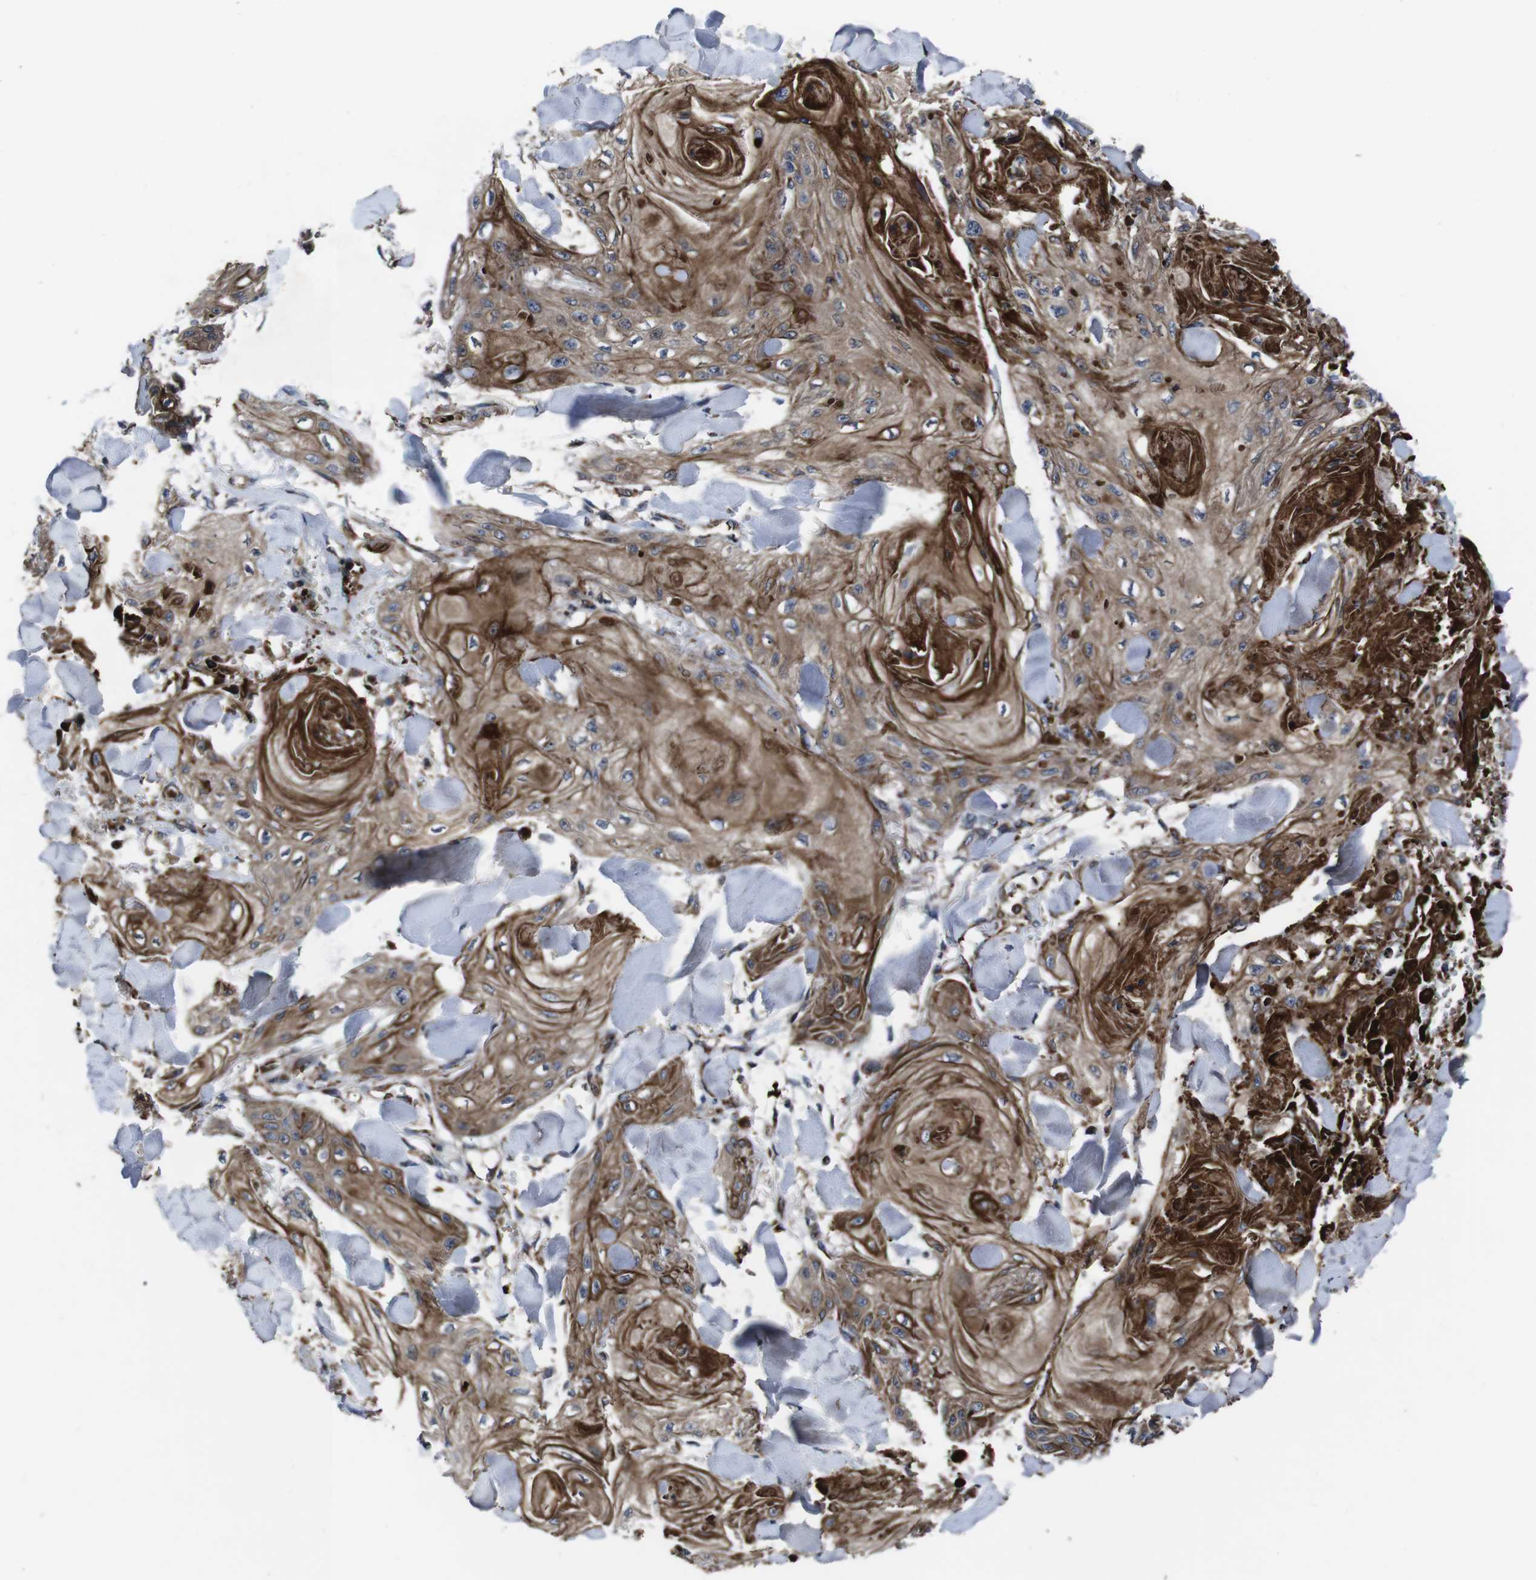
{"staining": {"intensity": "strong", "quantity": ">75%", "location": "cytoplasmic/membranous"}, "tissue": "skin cancer", "cell_type": "Tumor cells", "image_type": "cancer", "snomed": [{"axis": "morphology", "description": "Squamous cell carcinoma, NOS"}, {"axis": "topography", "description": "Skin"}], "caption": "Immunohistochemistry histopathology image of neoplastic tissue: human skin squamous cell carcinoma stained using IHC exhibits high levels of strong protein expression localized specifically in the cytoplasmic/membranous of tumor cells, appearing as a cytoplasmic/membranous brown color.", "gene": "SMYD3", "patient": {"sex": "male", "age": 74}}